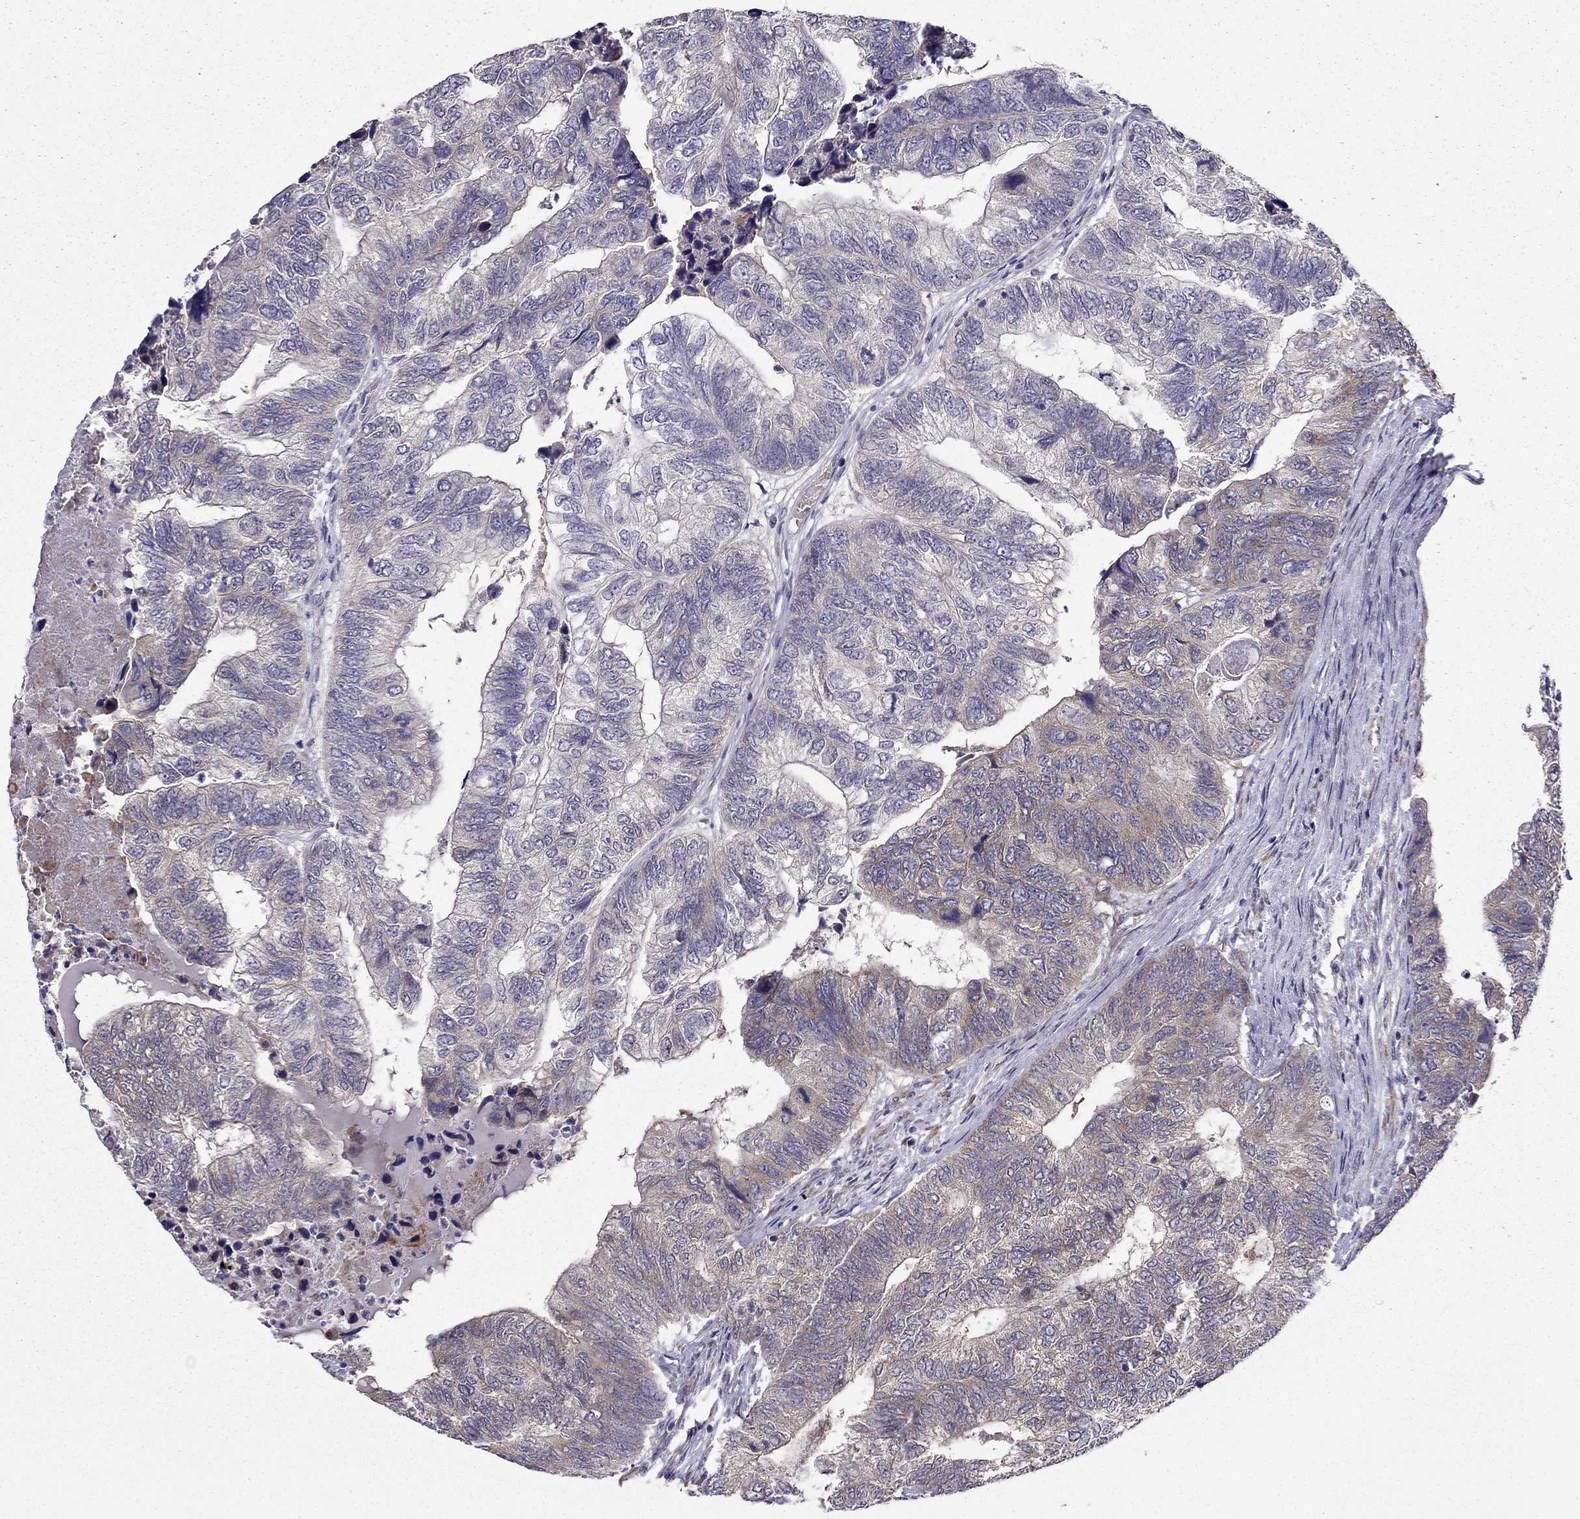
{"staining": {"intensity": "weak", "quantity": "25%-75%", "location": "cytoplasmic/membranous"}, "tissue": "colorectal cancer", "cell_type": "Tumor cells", "image_type": "cancer", "snomed": [{"axis": "morphology", "description": "Adenocarcinoma, NOS"}, {"axis": "topography", "description": "Colon"}], "caption": "The histopathology image displays immunohistochemical staining of colorectal cancer (adenocarcinoma). There is weak cytoplasmic/membranous positivity is identified in approximately 25%-75% of tumor cells.", "gene": "ARHGEF28", "patient": {"sex": "female", "age": 67}}